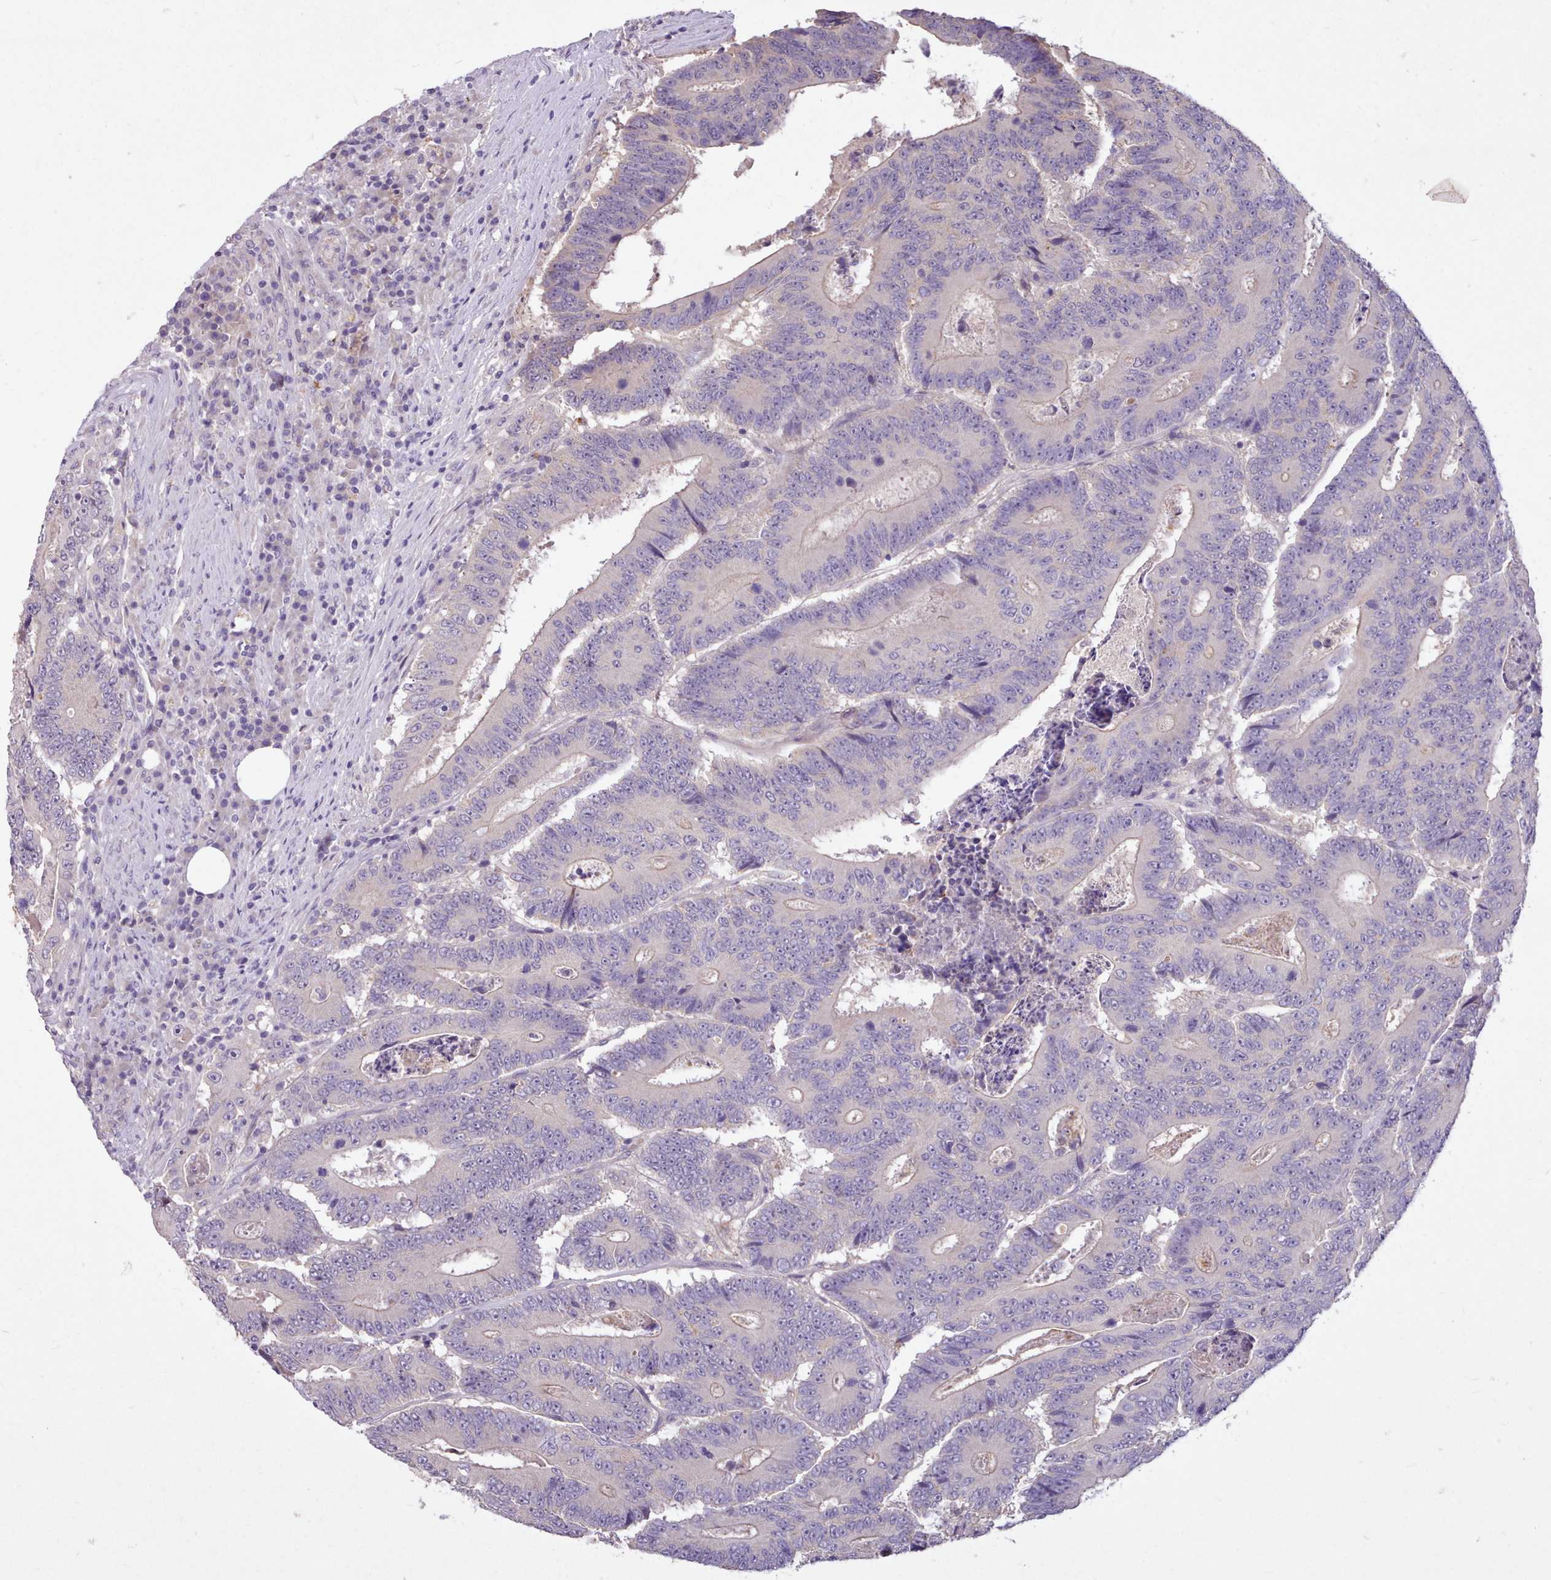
{"staining": {"intensity": "negative", "quantity": "none", "location": "none"}, "tissue": "colorectal cancer", "cell_type": "Tumor cells", "image_type": "cancer", "snomed": [{"axis": "morphology", "description": "Adenocarcinoma, NOS"}, {"axis": "topography", "description": "Colon"}], "caption": "The photomicrograph reveals no significant staining in tumor cells of colorectal cancer (adenocarcinoma).", "gene": "ZNF607", "patient": {"sex": "male", "age": 83}}